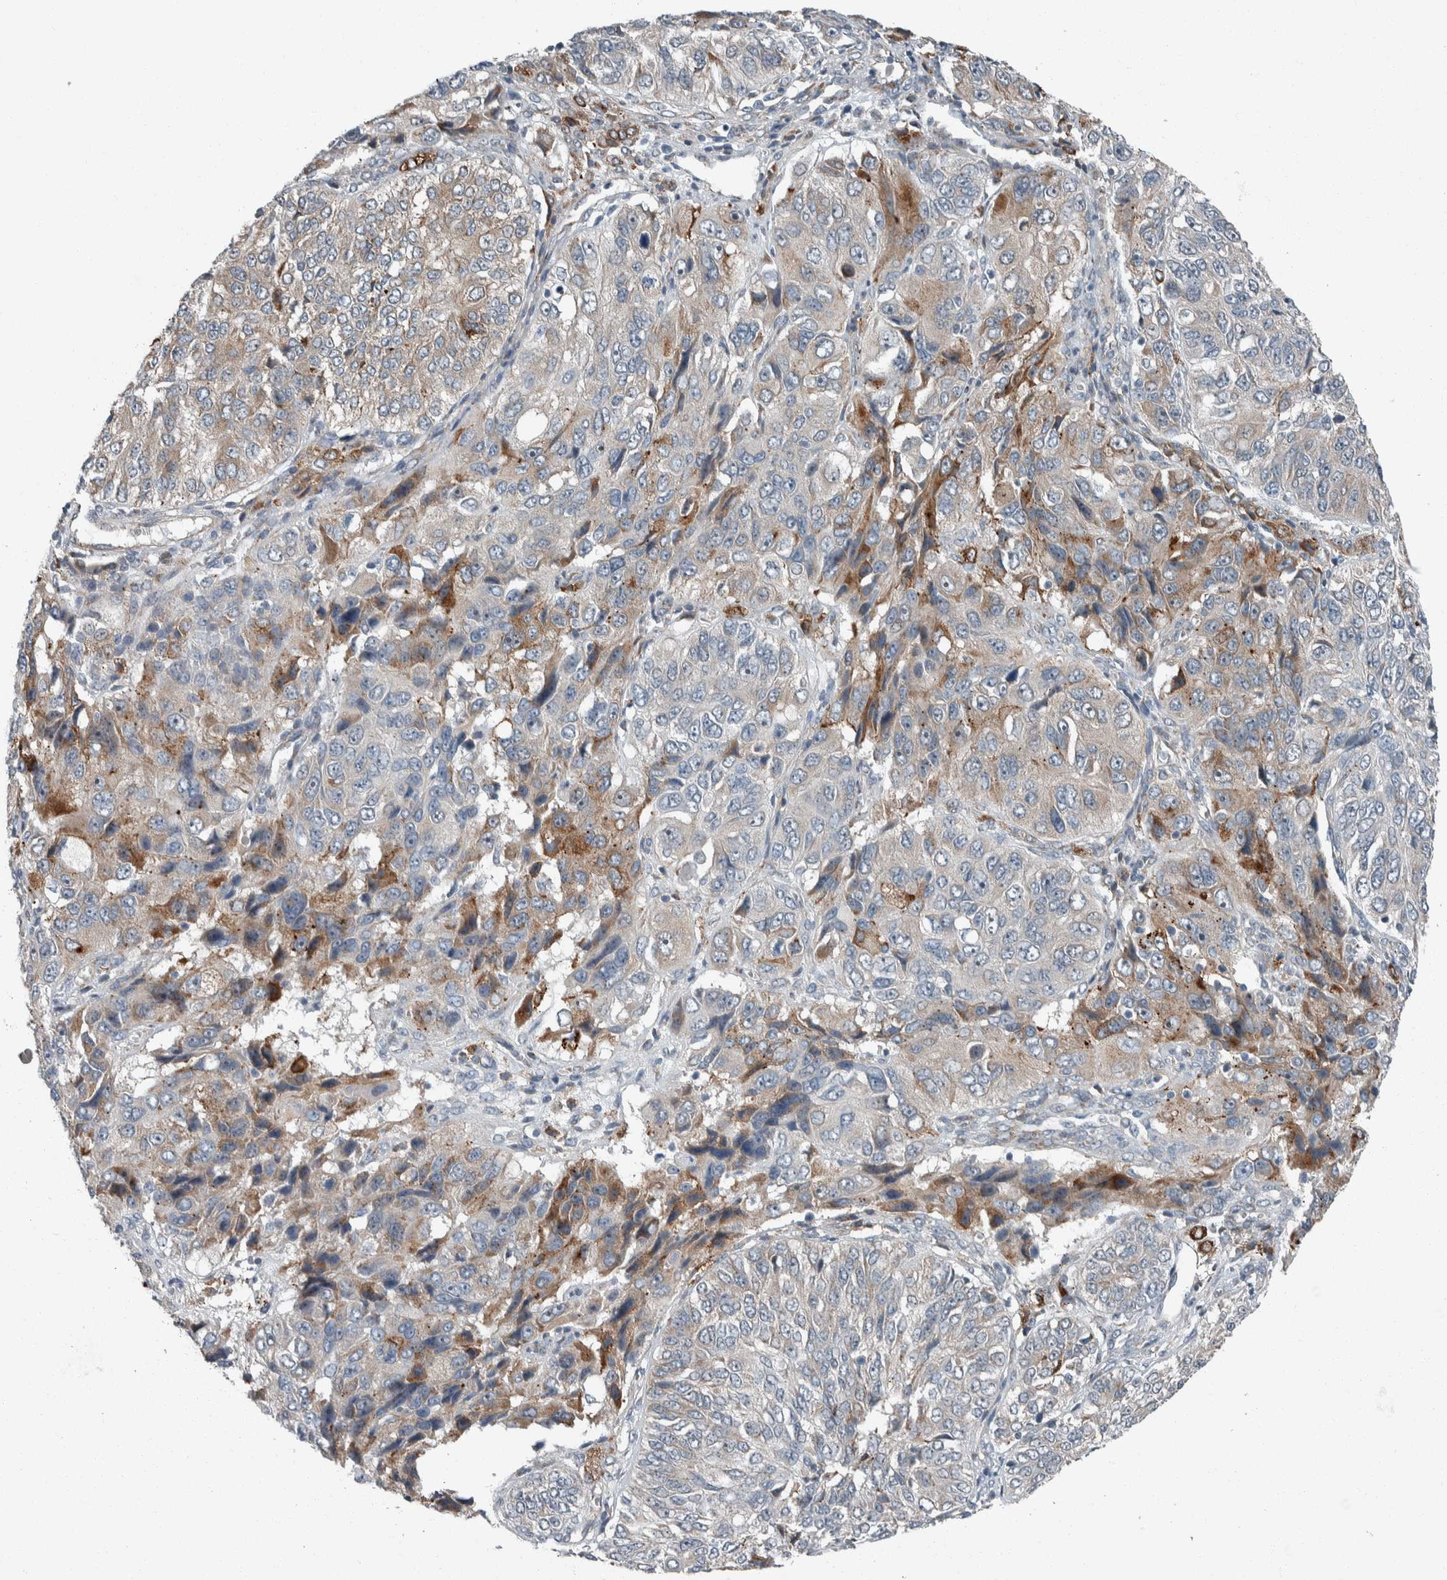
{"staining": {"intensity": "weak", "quantity": "<25%", "location": "cytoplasmic/membranous"}, "tissue": "ovarian cancer", "cell_type": "Tumor cells", "image_type": "cancer", "snomed": [{"axis": "morphology", "description": "Carcinoma, endometroid"}, {"axis": "topography", "description": "Ovary"}], "caption": "Protein analysis of ovarian endometroid carcinoma exhibits no significant expression in tumor cells.", "gene": "USP25", "patient": {"sex": "female", "age": 51}}